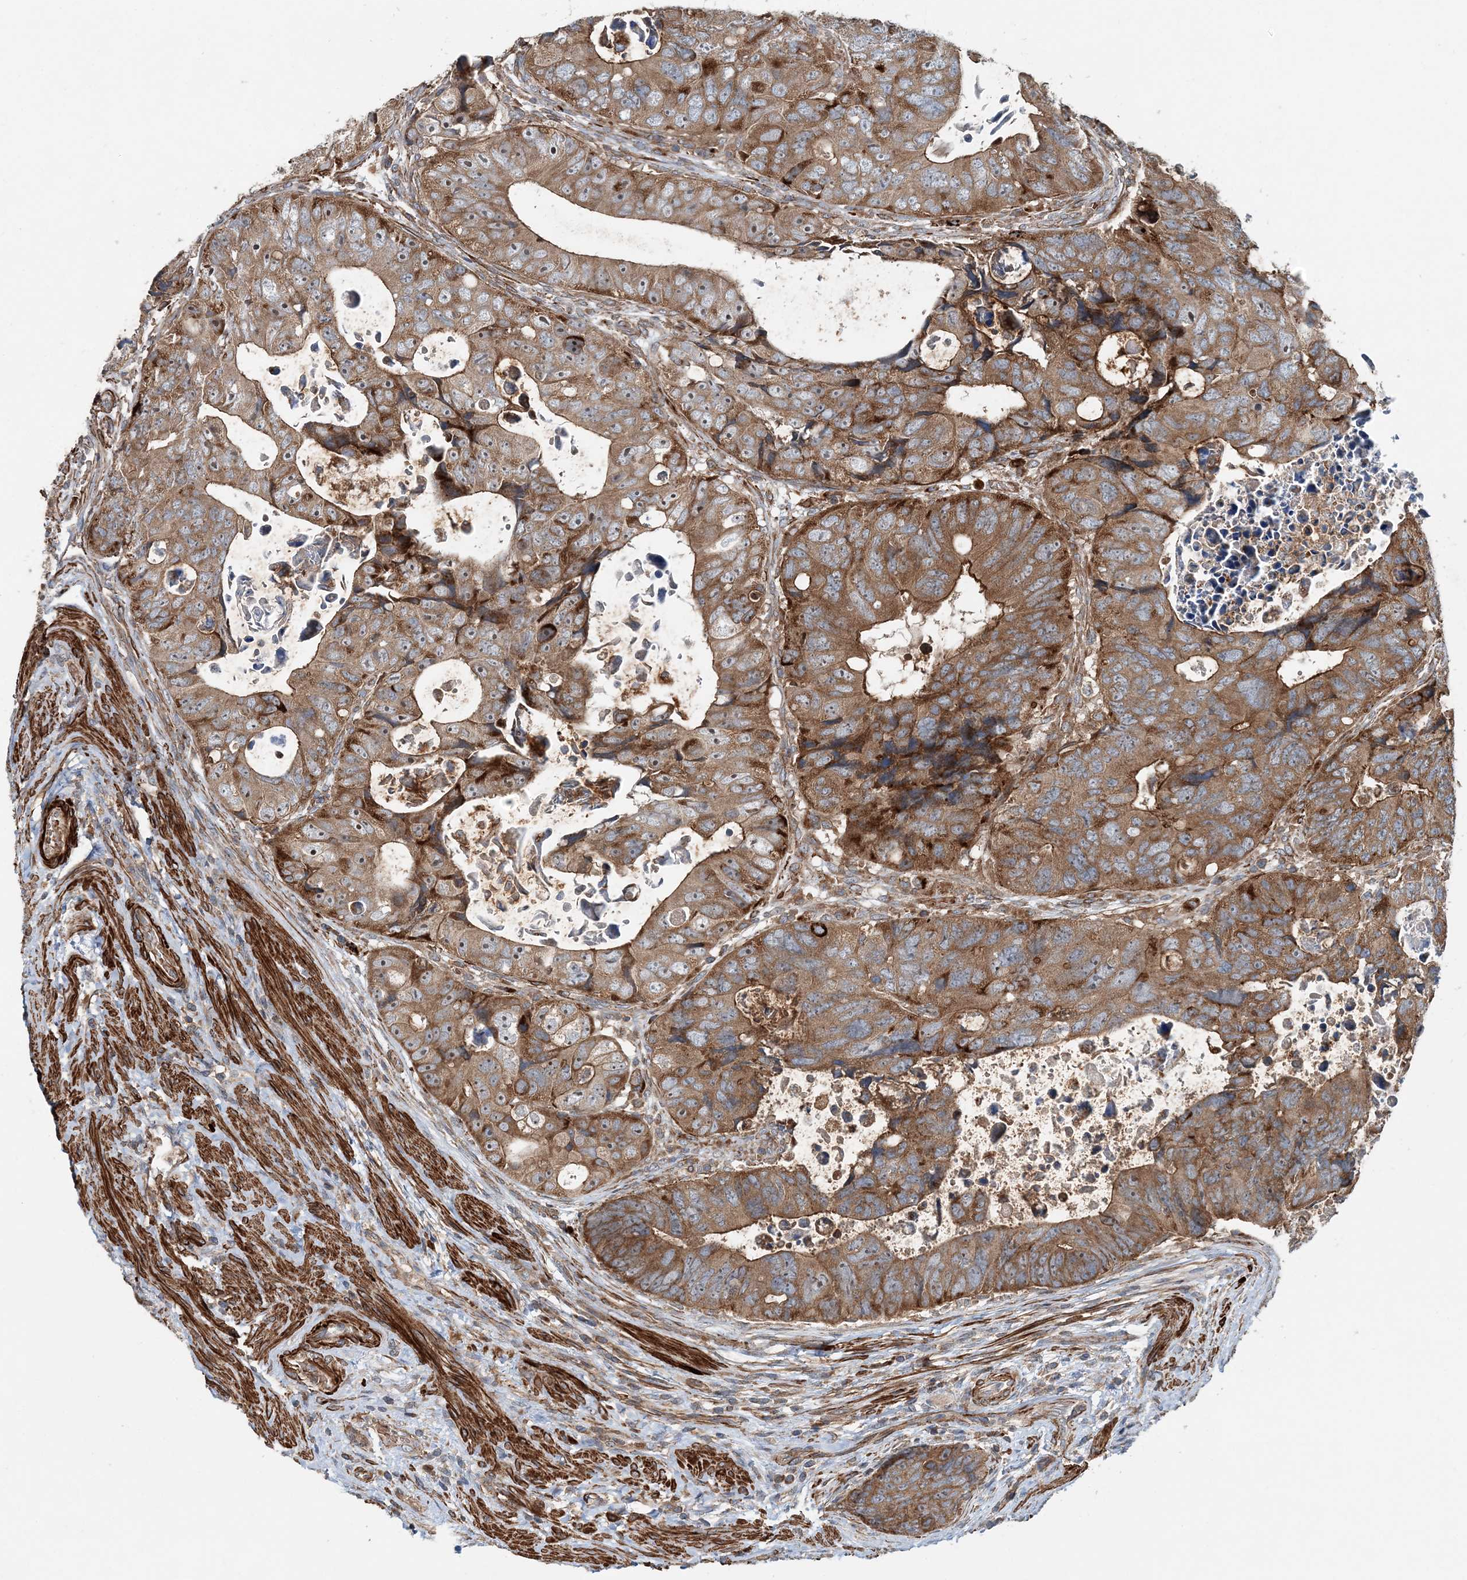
{"staining": {"intensity": "moderate", "quantity": ">75%", "location": "cytoplasmic/membranous,nuclear"}, "tissue": "colorectal cancer", "cell_type": "Tumor cells", "image_type": "cancer", "snomed": [{"axis": "morphology", "description": "Adenocarcinoma, NOS"}, {"axis": "topography", "description": "Rectum"}], "caption": "This micrograph exhibits immunohistochemistry (IHC) staining of adenocarcinoma (colorectal), with medium moderate cytoplasmic/membranous and nuclear staining in about >75% of tumor cells.", "gene": "TTI1", "patient": {"sex": "male", "age": 59}}